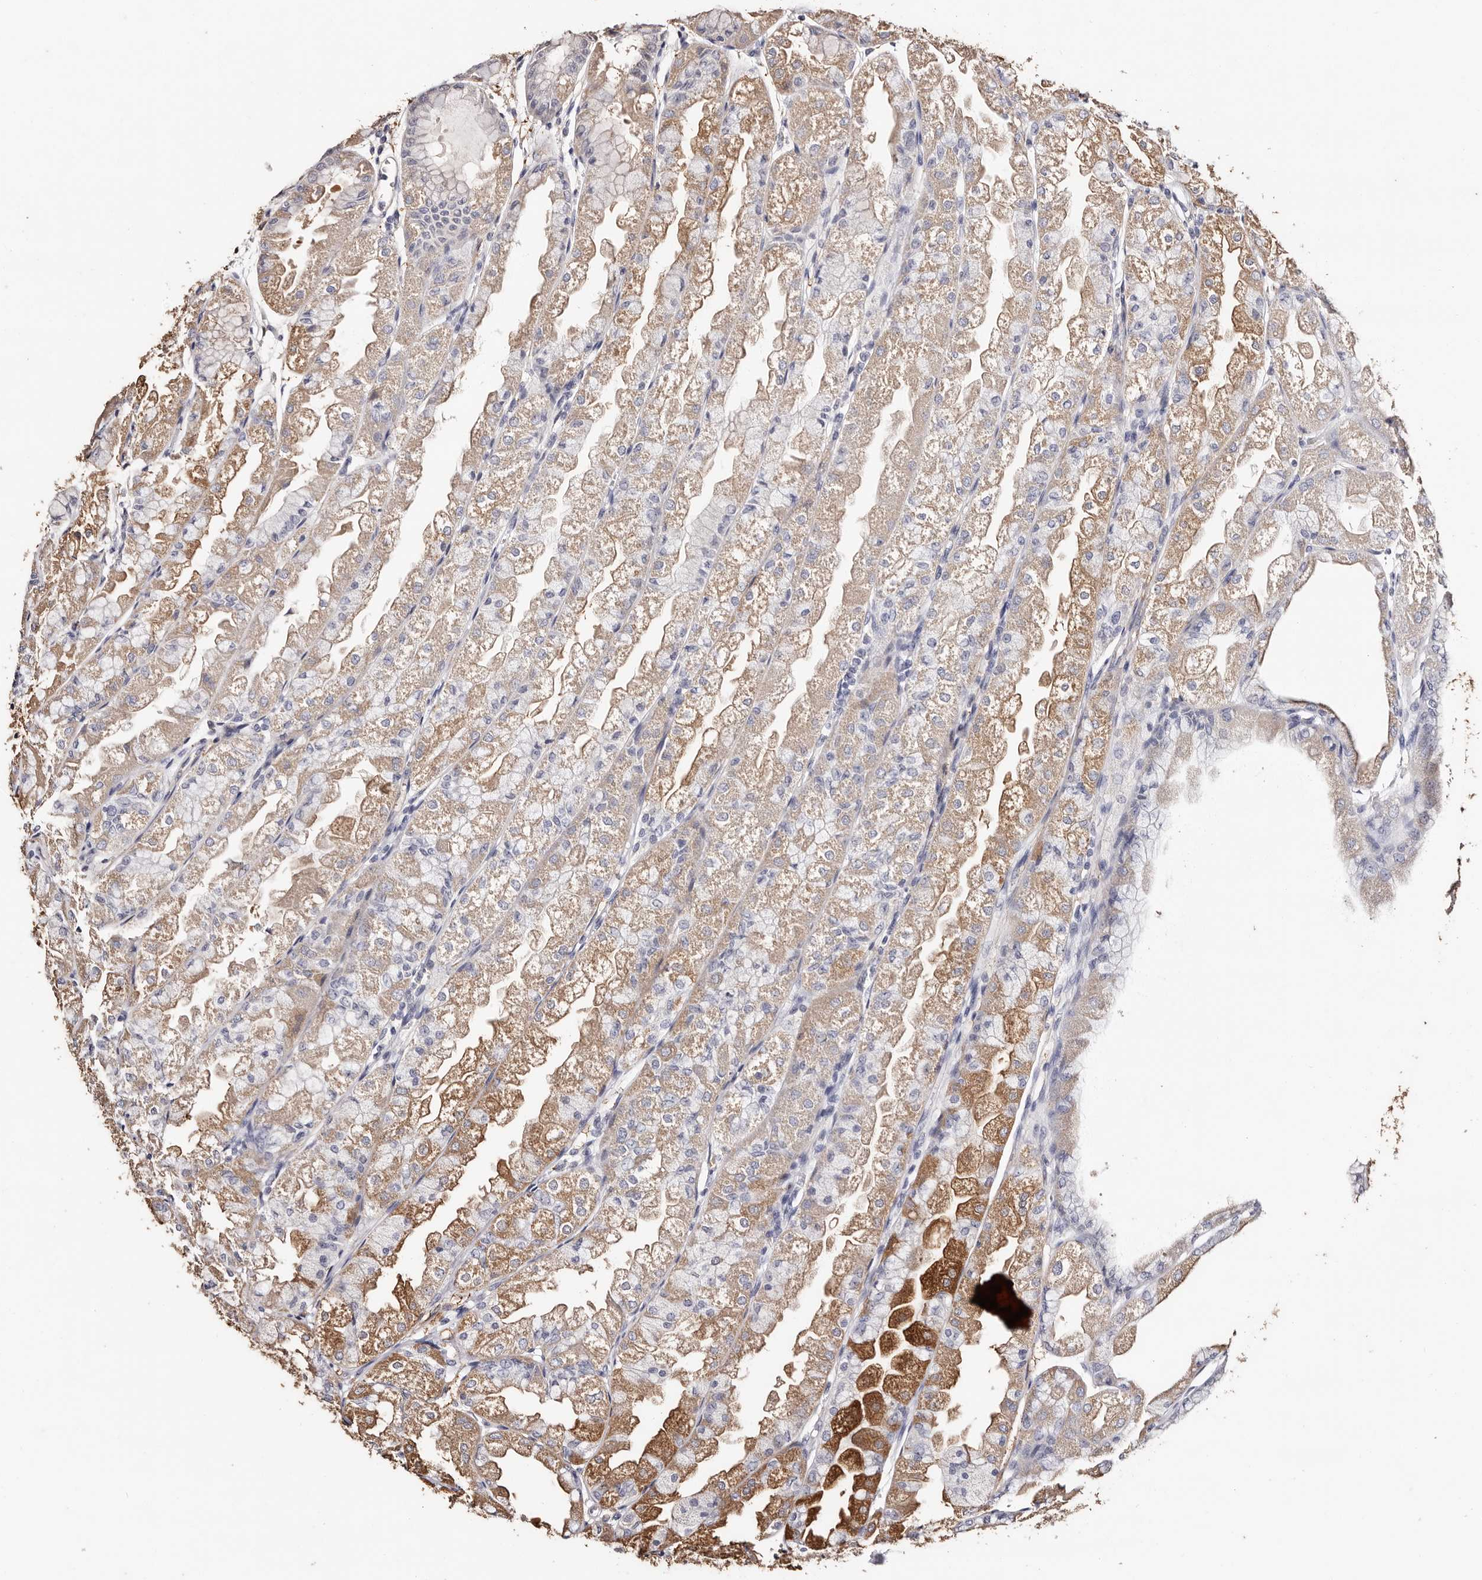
{"staining": {"intensity": "moderate", "quantity": "25%-75%", "location": "cytoplasmic/membranous"}, "tissue": "stomach", "cell_type": "Glandular cells", "image_type": "normal", "snomed": [{"axis": "morphology", "description": "Normal tissue, NOS"}, {"axis": "topography", "description": "Stomach, upper"}], "caption": "Immunohistochemistry (IHC) micrograph of unremarkable stomach stained for a protein (brown), which demonstrates medium levels of moderate cytoplasmic/membranous staining in approximately 25%-75% of glandular cells.", "gene": "TGM2", "patient": {"sex": "male", "age": 47}}